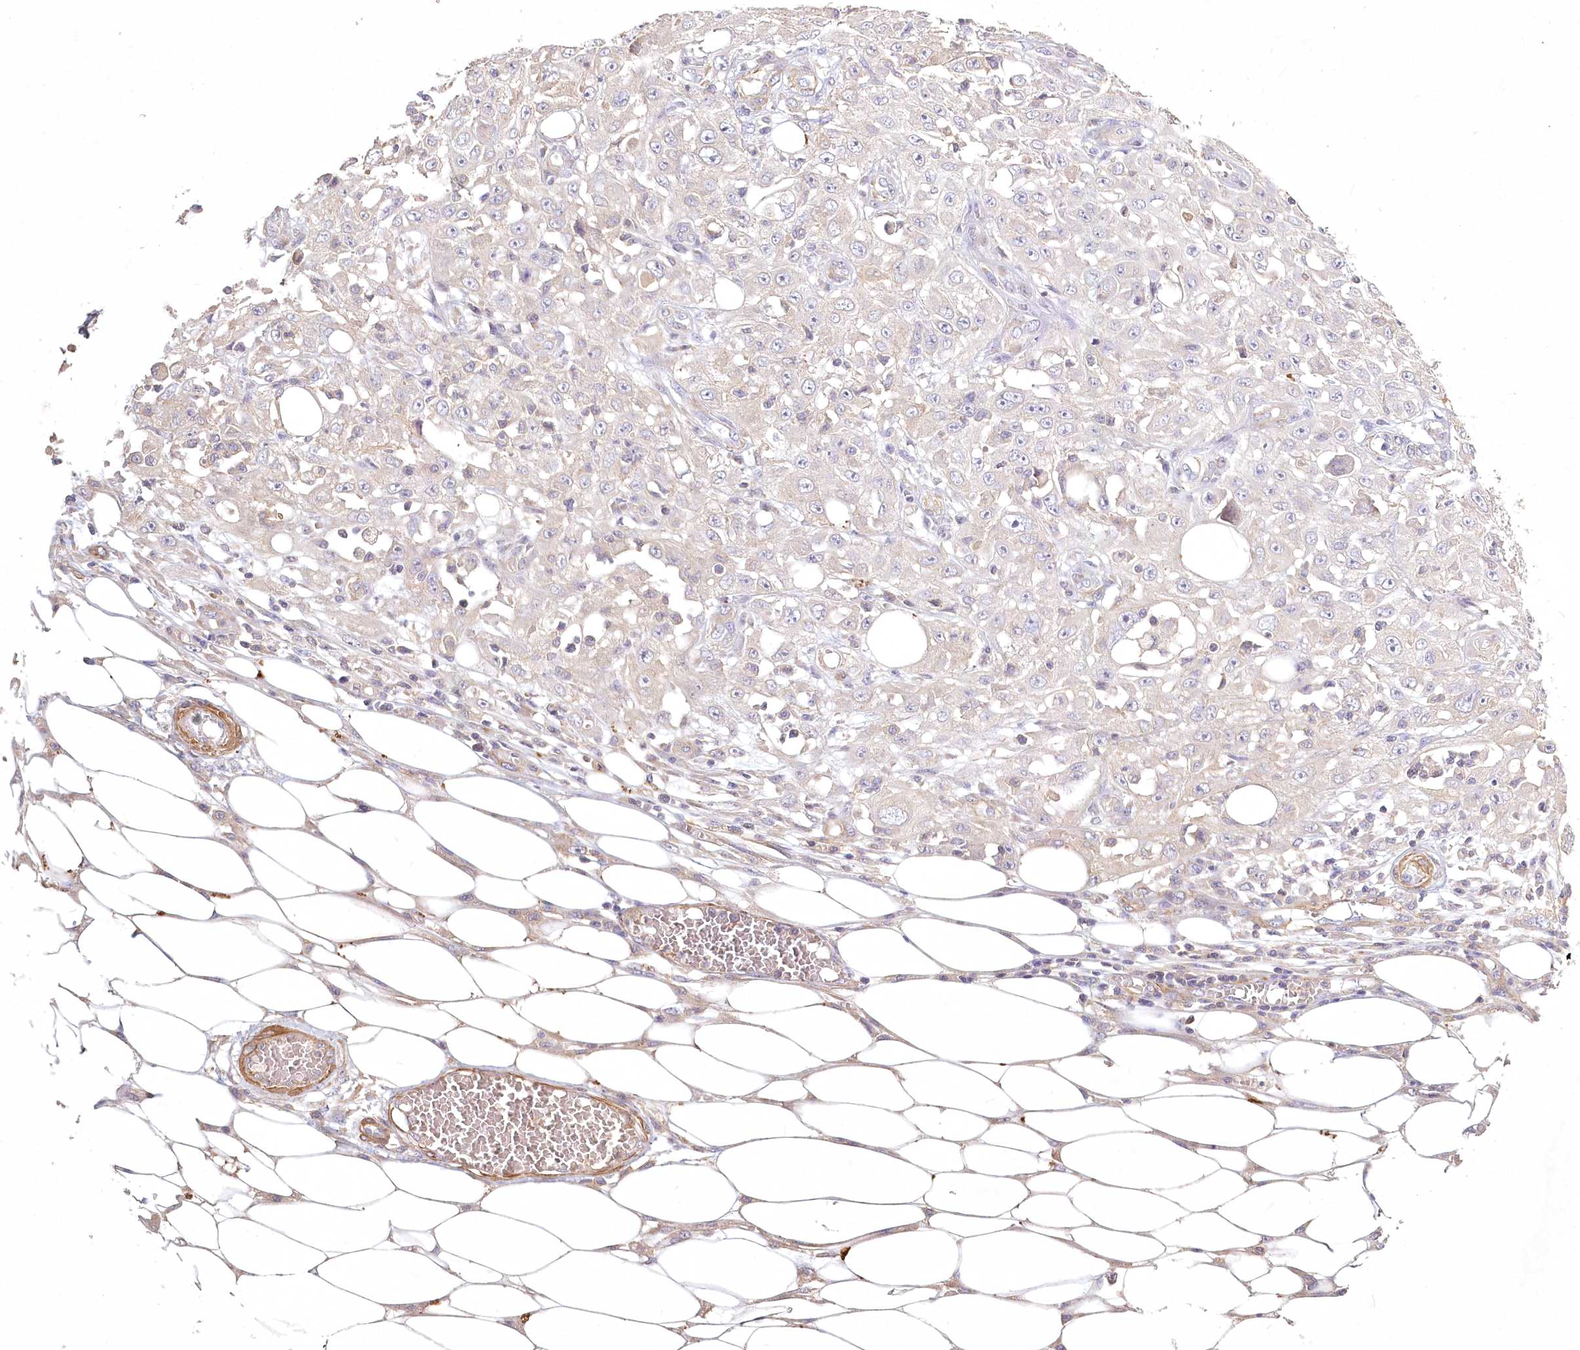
{"staining": {"intensity": "negative", "quantity": "none", "location": "none"}, "tissue": "skin cancer", "cell_type": "Tumor cells", "image_type": "cancer", "snomed": [{"axis": "morphology", "description": "Squamous cell carcinoma, NOS"}, {"axis": "morphology", "description": "Squamous cell carcinoma, metastatic, NOS"}, {"axis": "topography", "description": "Skin"}, {"axis": "topography", "description": "Lymph node"}], "caption": "High magnification brightfield microscopy of squamous cell carcinoma (skin) stained with DAB (brown) and counterstained with hematoxylin (blue): tumor cells show no significant positivity.", "gene": "INPP4B", "patient": {"sex": "male", "age": 75}}